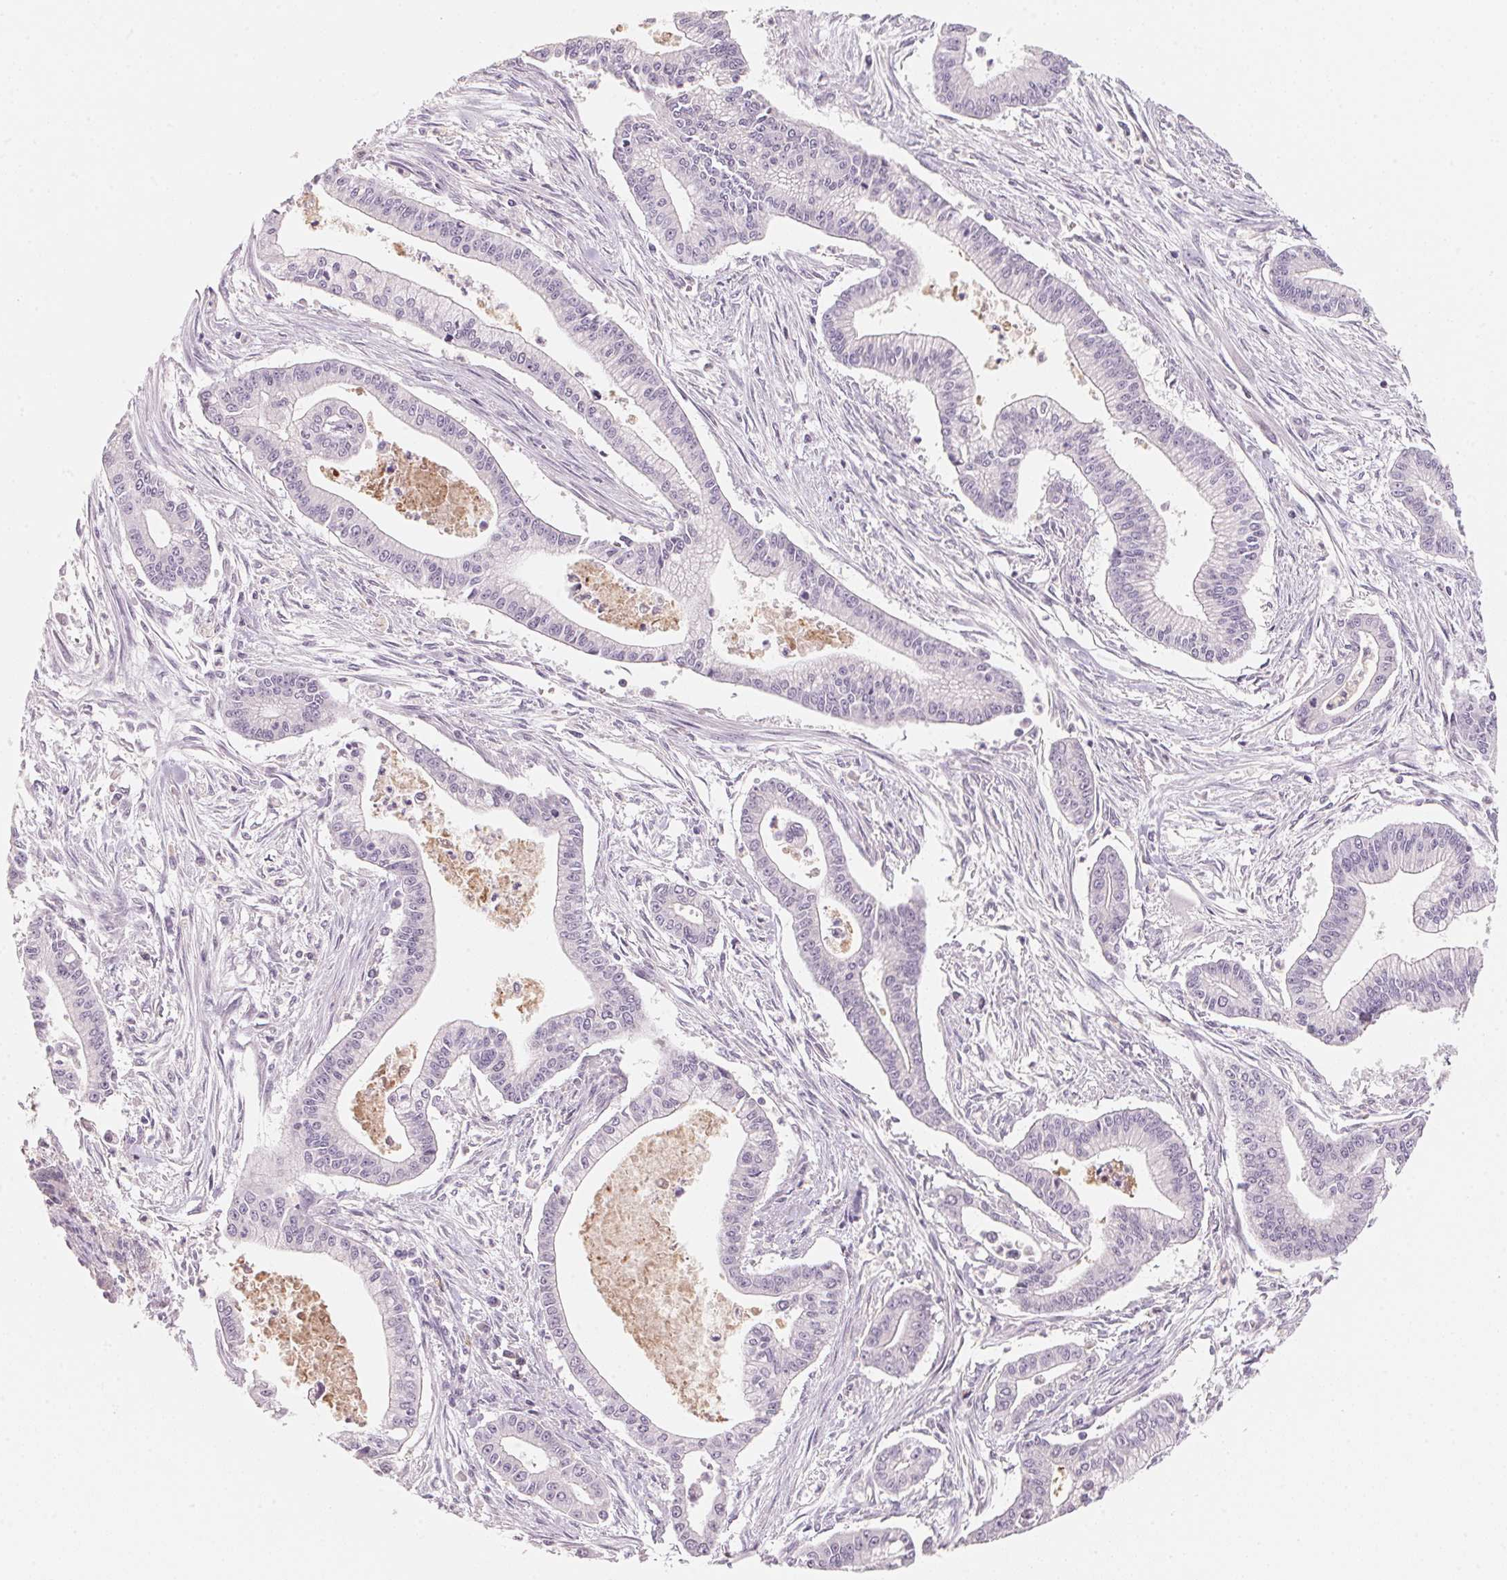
{"staining": {"intensity": "negative", "quantity": "none", "location": "none"}, "tissue": "pancreatic cancer", "cell_type": "Tumor cells", "image_type": "cancer", "snomed": [{"axis": "morphology", "description": "Adenocarcinoma, NOS"}, {"axis": "topography", "description": "Pancreas"}], "caption": "An immunohistochemistry histopathology image of adenocarcinoma (pancreatic) is shown. There is no staining in tumor cells of adenocarcinoma (pancreatic).", "gene": "ANKRD31", "patient": {"sex": "female", "age": 65}}